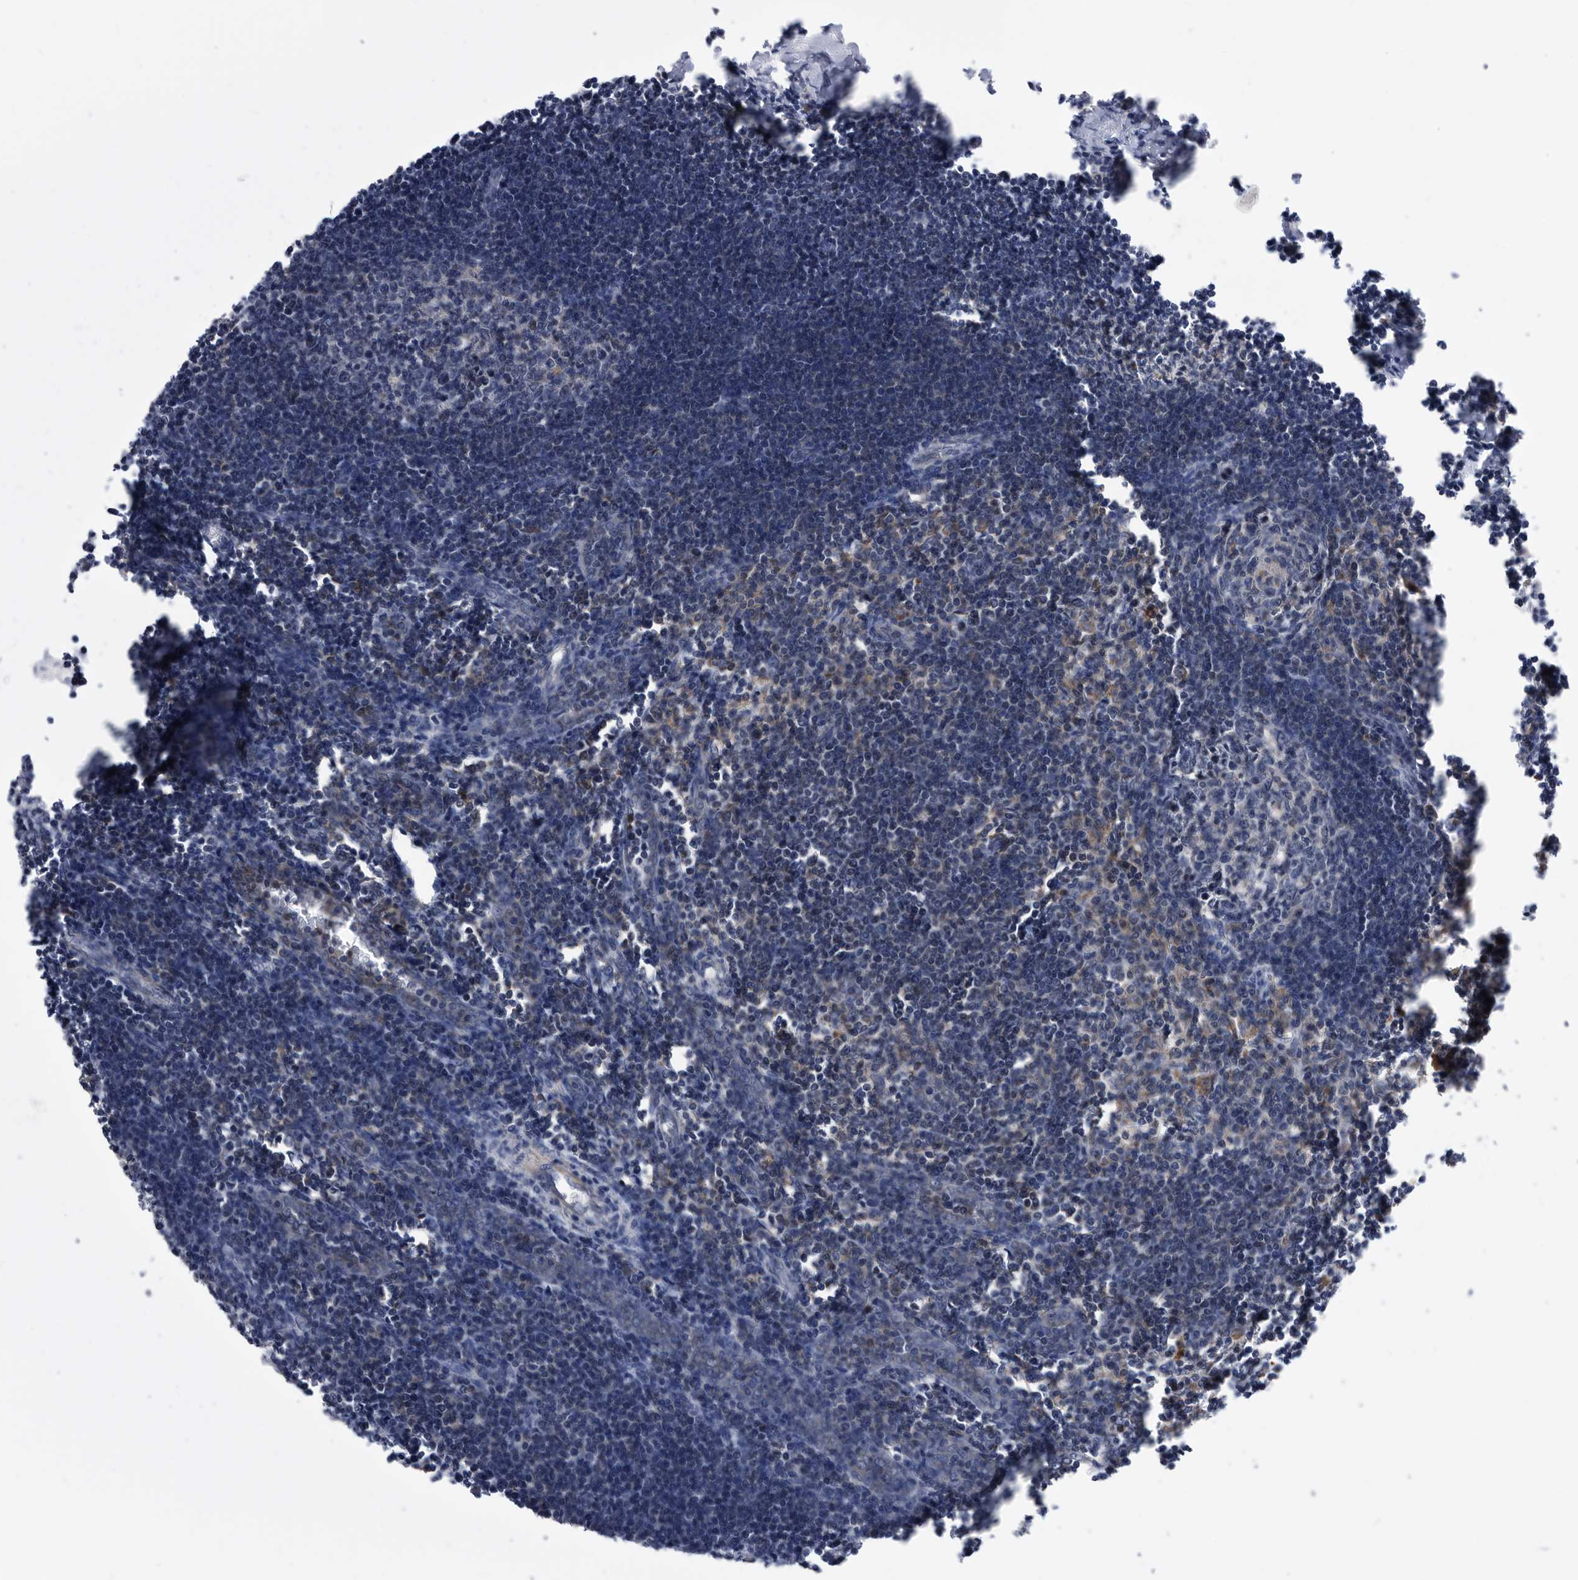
{"staining": {"intensity": "negative", "quantity": "none", "location": "none"}, "tissue": "lymph node", "cell_type": "Germinal center cells", "image_type": "normal", "snomed": [{"axis": "morphology", "description": "Normal tissue, NOS"}, {"axis": "morphology", "description": "Malignant melanoma, Metastatic site"}, {"axis": "topography", "description": "Lymph node"}], "caption": "The image demonstrates no significant expression in germinal center cells of lymph node. (DAB IHC with hematoxylin counter stain).", "gene": "BAIAP3", "patient": {"sex": "male", "age": 41}}